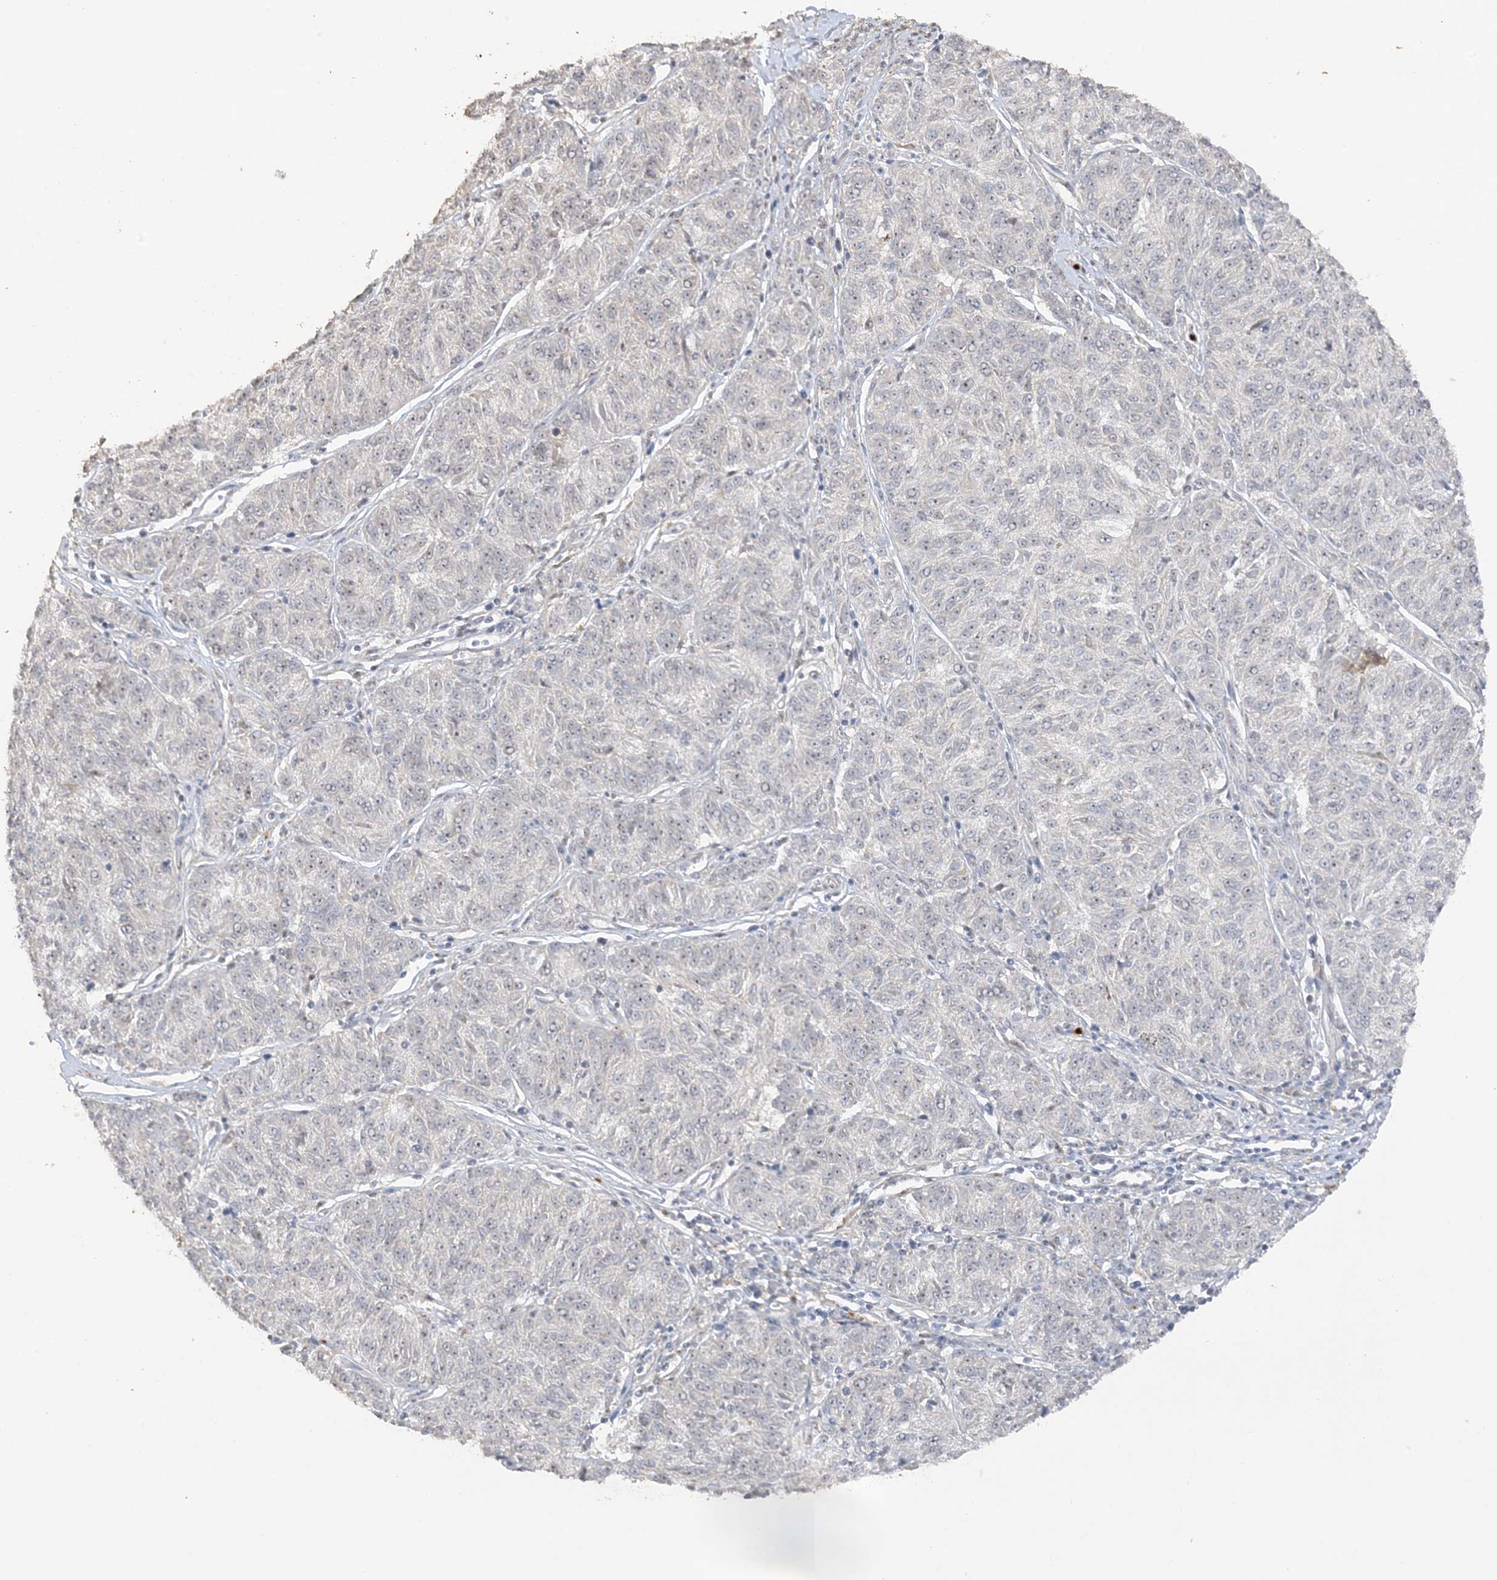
{"staining": {"intensity": "negative", "quantity": "none", "location": "none"}, "tissue": "melanoma", "cell_type": "Tumor cells", "image_type": "cancer", "snomed": [{"axis": "morphology", "description": "Malignant melanoma, NOS"}, {"axis": "topography", "description": "Skin"}], "caption": "The micrograph demonstrates no significant positivity in tumor cells of melanoma.", "gene": "DDX18", "patient": {"sex": "female", "age": 72}}